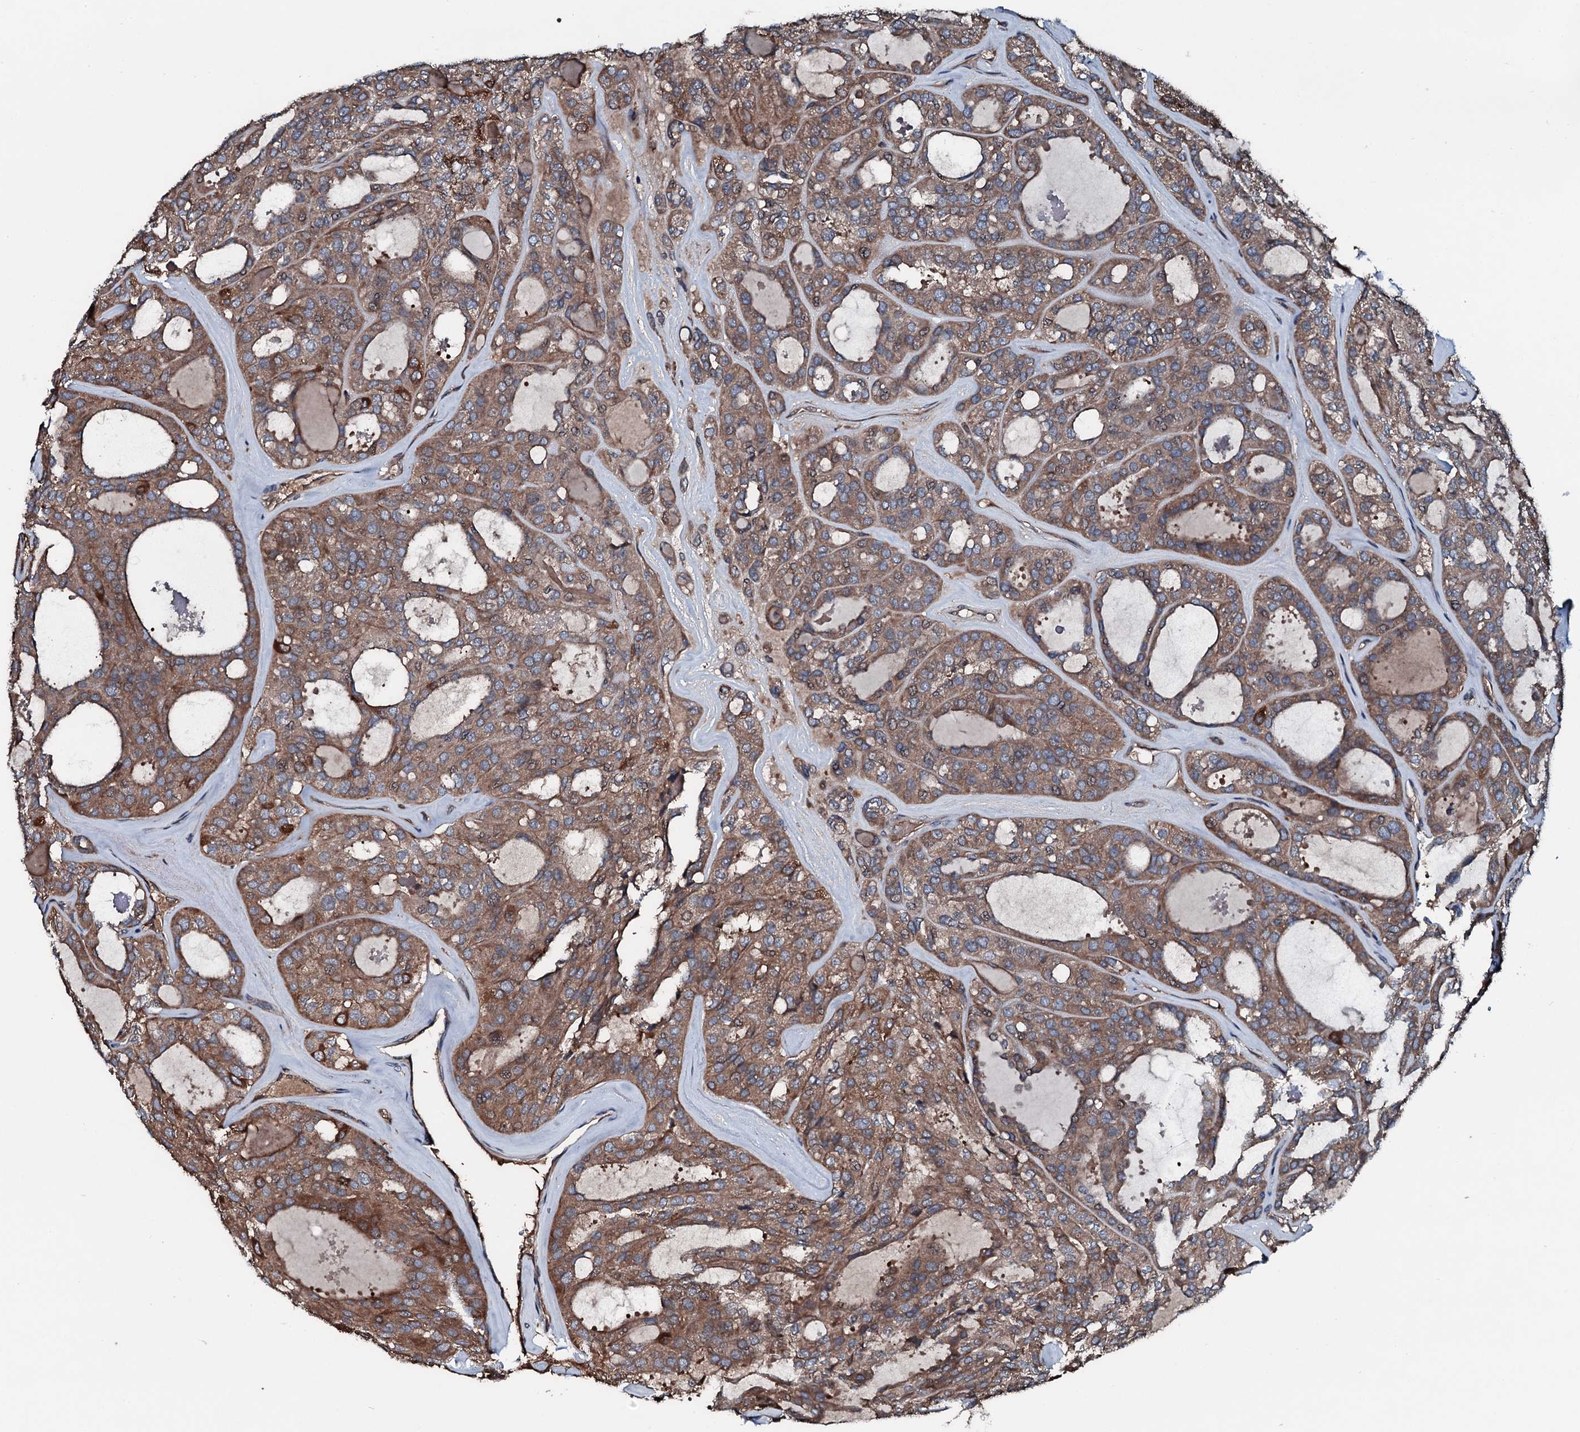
{"staining": {"intensity": "moderate", "quantity": ">75%", "location": "cytoplasmic/membranous"}, "tissue": "thyroid cancer", "cell_type": "Tumor cells", "image_type": "cancer", "snomed": [{"axis": "morphology", "description": "Follicular adenoma carcinoma, NOS"}, {"axis": "topography", "description": "Thyroid gland"}], "caption": "Immunohistochemistry of follicular adenoma carcinoma (thyroid) shows medium levels of moderate cytoplasmic/membranous positivity in about >75% of tumor cells.", "gene": "AARS1", "patient": {"sex": "male", "age": 75}}